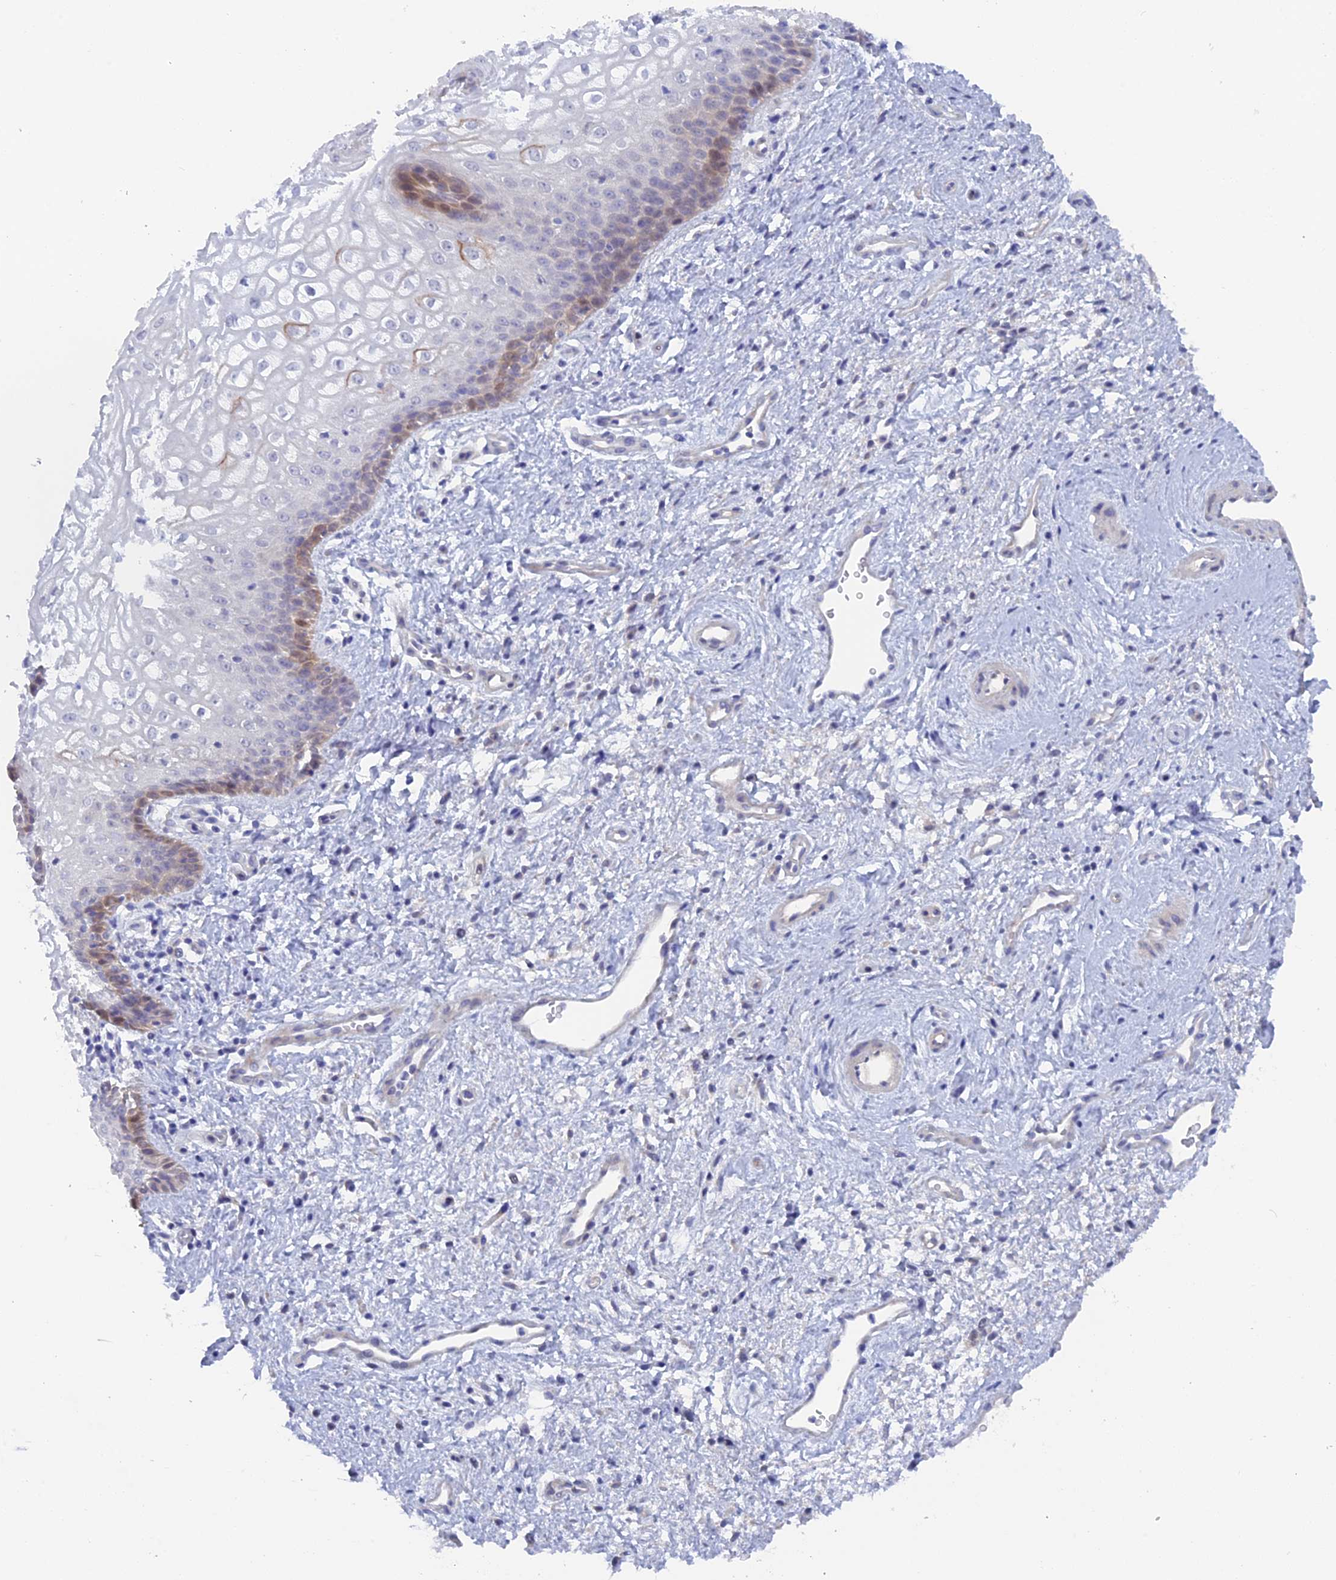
{"staining": {"intensity": "moderate", "quantity": "<25%", "location": "cytoplasmic/membranous"}, "tissue": "vagina", "cell_type": "Squamous epithelial cells", "image_type": "normal", "snomed": [{"axis": "morphology", "description": "Normal tissue, NOS"}, {"axis": "topography", "description": "Vagina"}], "caption": "Immunohistochemistry of unremarkable human vagina reveals low levels of moderate cytoplasmic/membranous staining in approximately <25% of squamous epithelial cells.", "gene": "DACT3", "patient": {"sex": "female", "age": 34}}